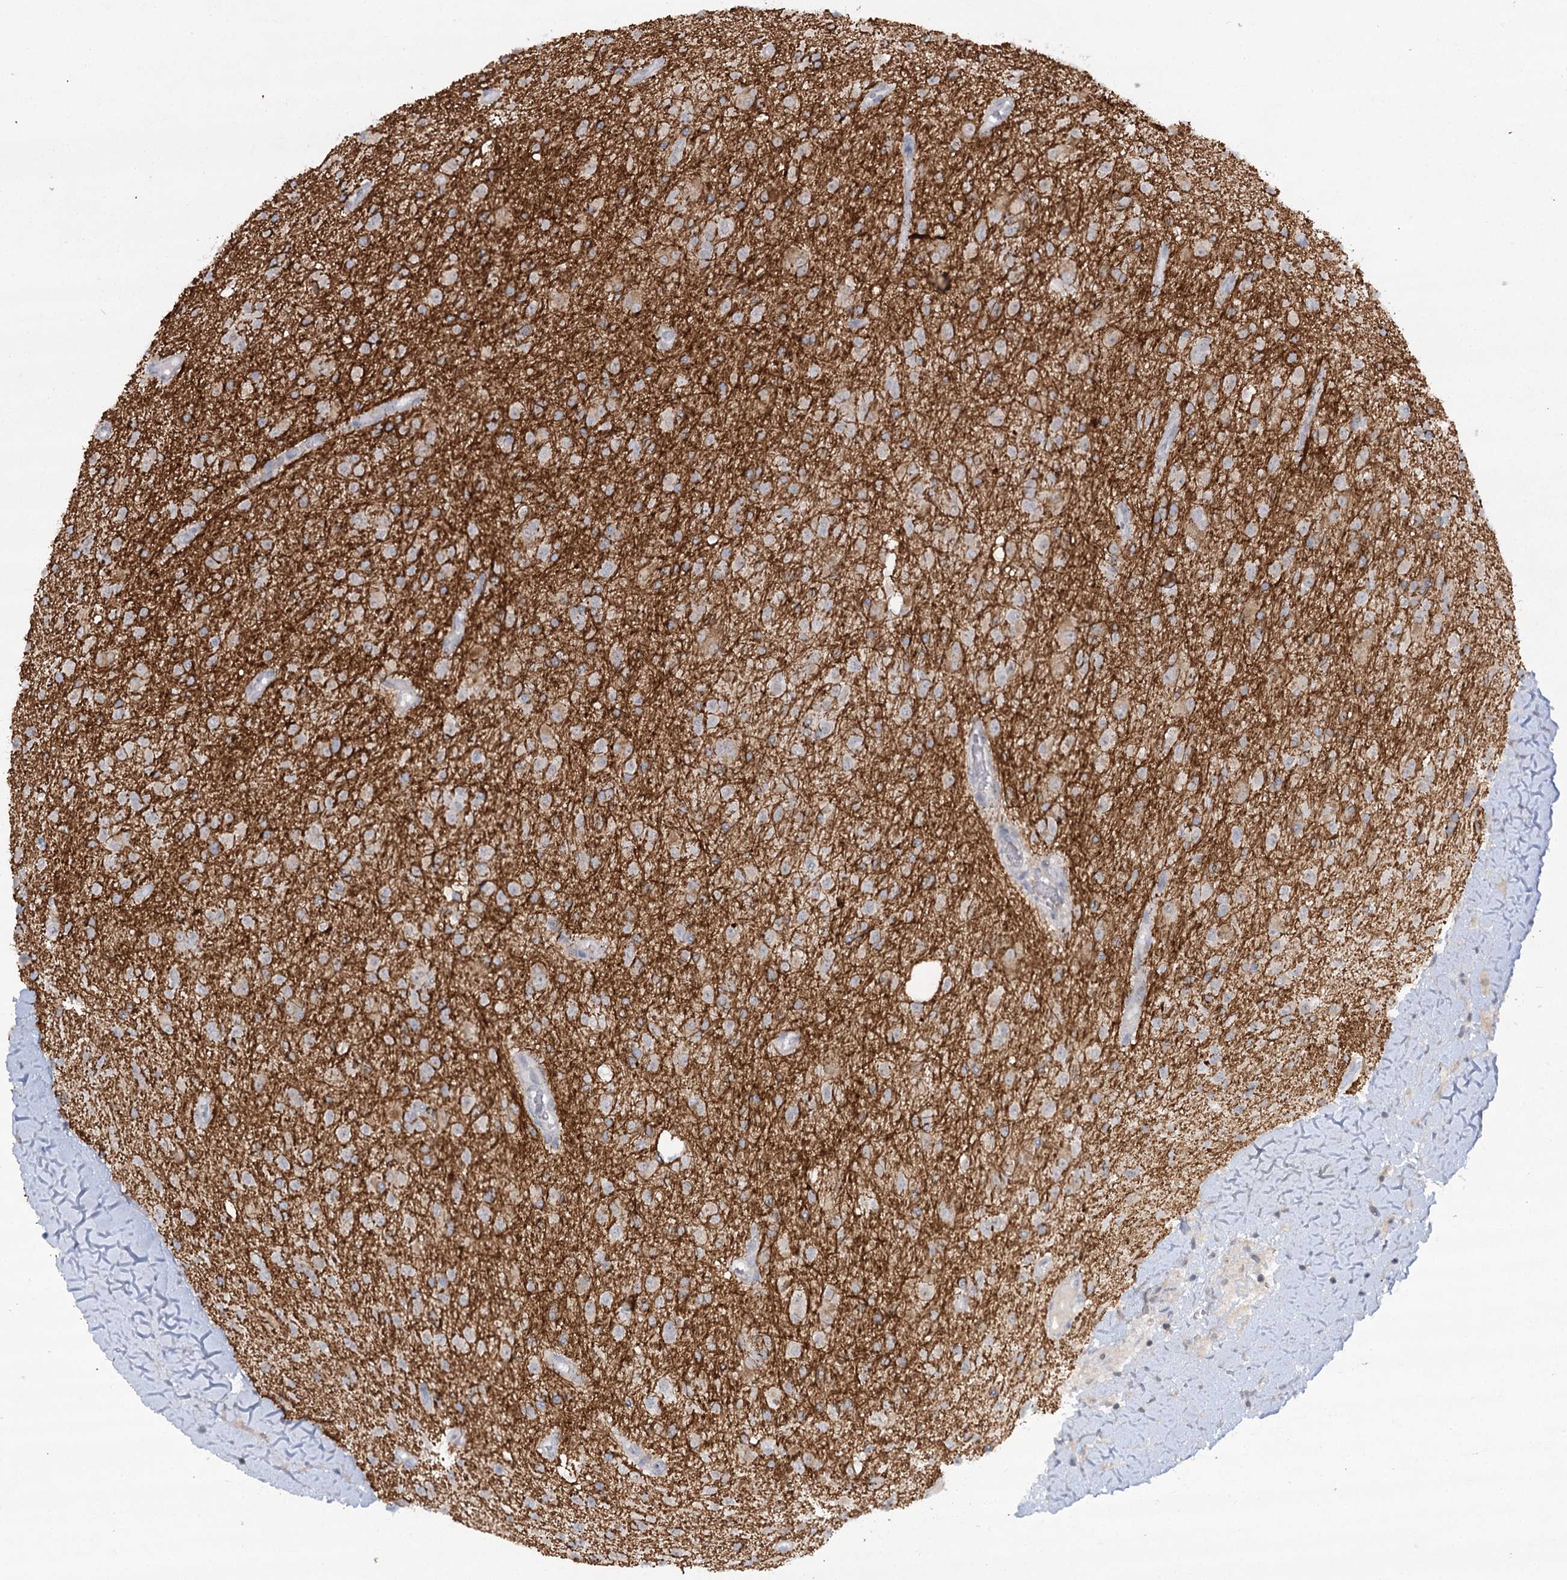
{"staining": {"intensity": "negative", "quantity": "none", "location": "none"}, "tissue": "glioma", "cell_type": "Tumor cells", "image_type": "cancer", "snomed": [{"axis": "morphology", "description": "Glioma, malignant, High grade"}, {"axis": "topography", "description": "Brain"}], "caption": "An immunohistochemistry (IHC) photomicrograph of glioma is shown. There is no staining in tumor cells of glioma.", "gene": "TRAF3IP1", "patient": {"sex": "male", "age": 34}}